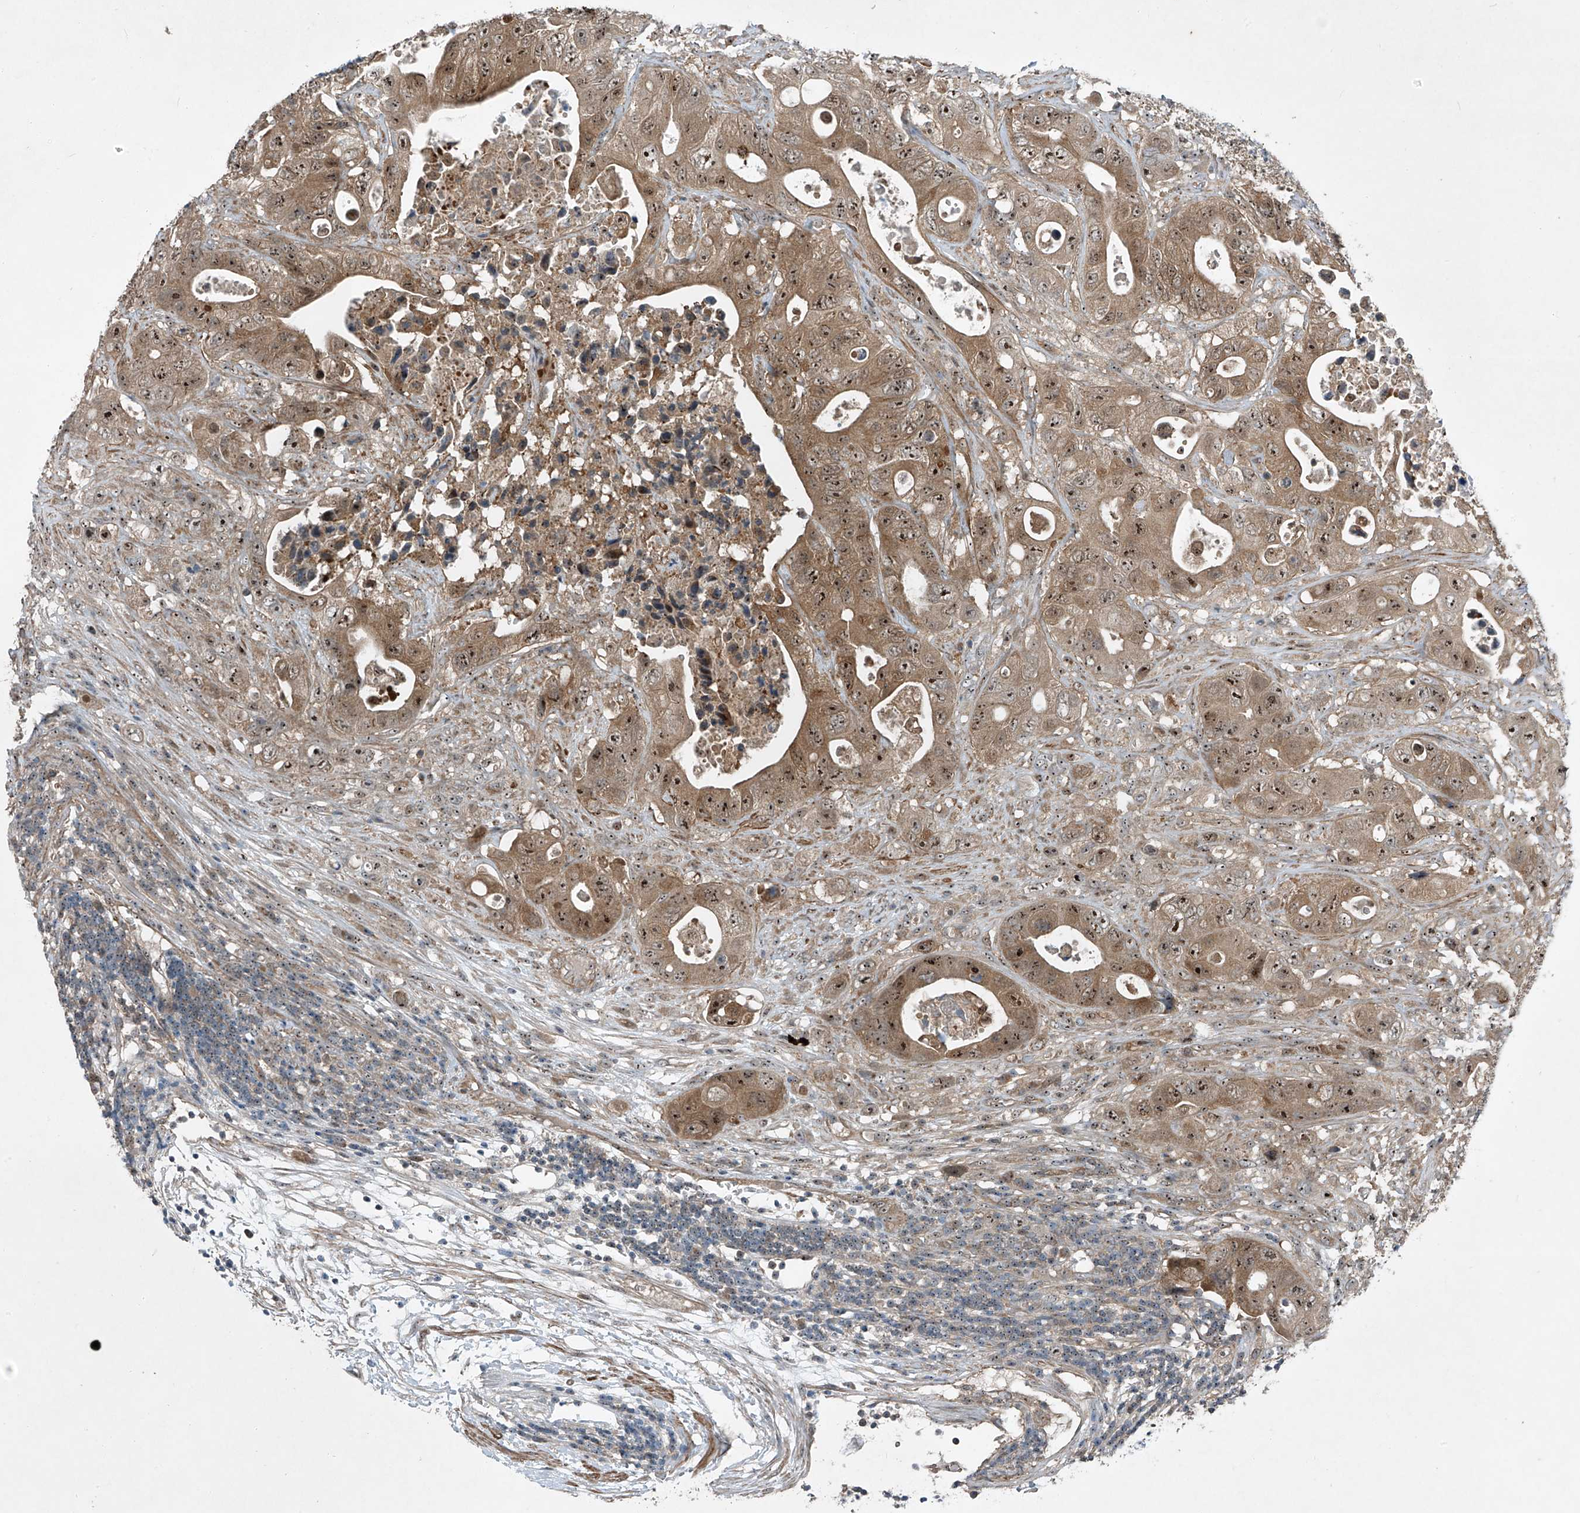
{"staining": {"intensity": "moderate", "quantity": ">75%", "location": "cytoplasmic/membranous,nuclear"}, "tissue": "colorectal cancer", "cell_type": "Tumor cells", "image_type": "cancer", "snomed": [{"axis": "morphology", "description": "Adenocarcinoma, NOS"}, {"axis": "topography", "description": "Colon"}], "caption": "There is medium levels of moderate cytoplasmic/membranous and nuclear positivity in tumor cells of adenocarcinoma (colorectal), as demonstrated by immunohistochemical staining (brown color).", "gene": "PPCS", "patient": {"sex": "female", "age": 46}}